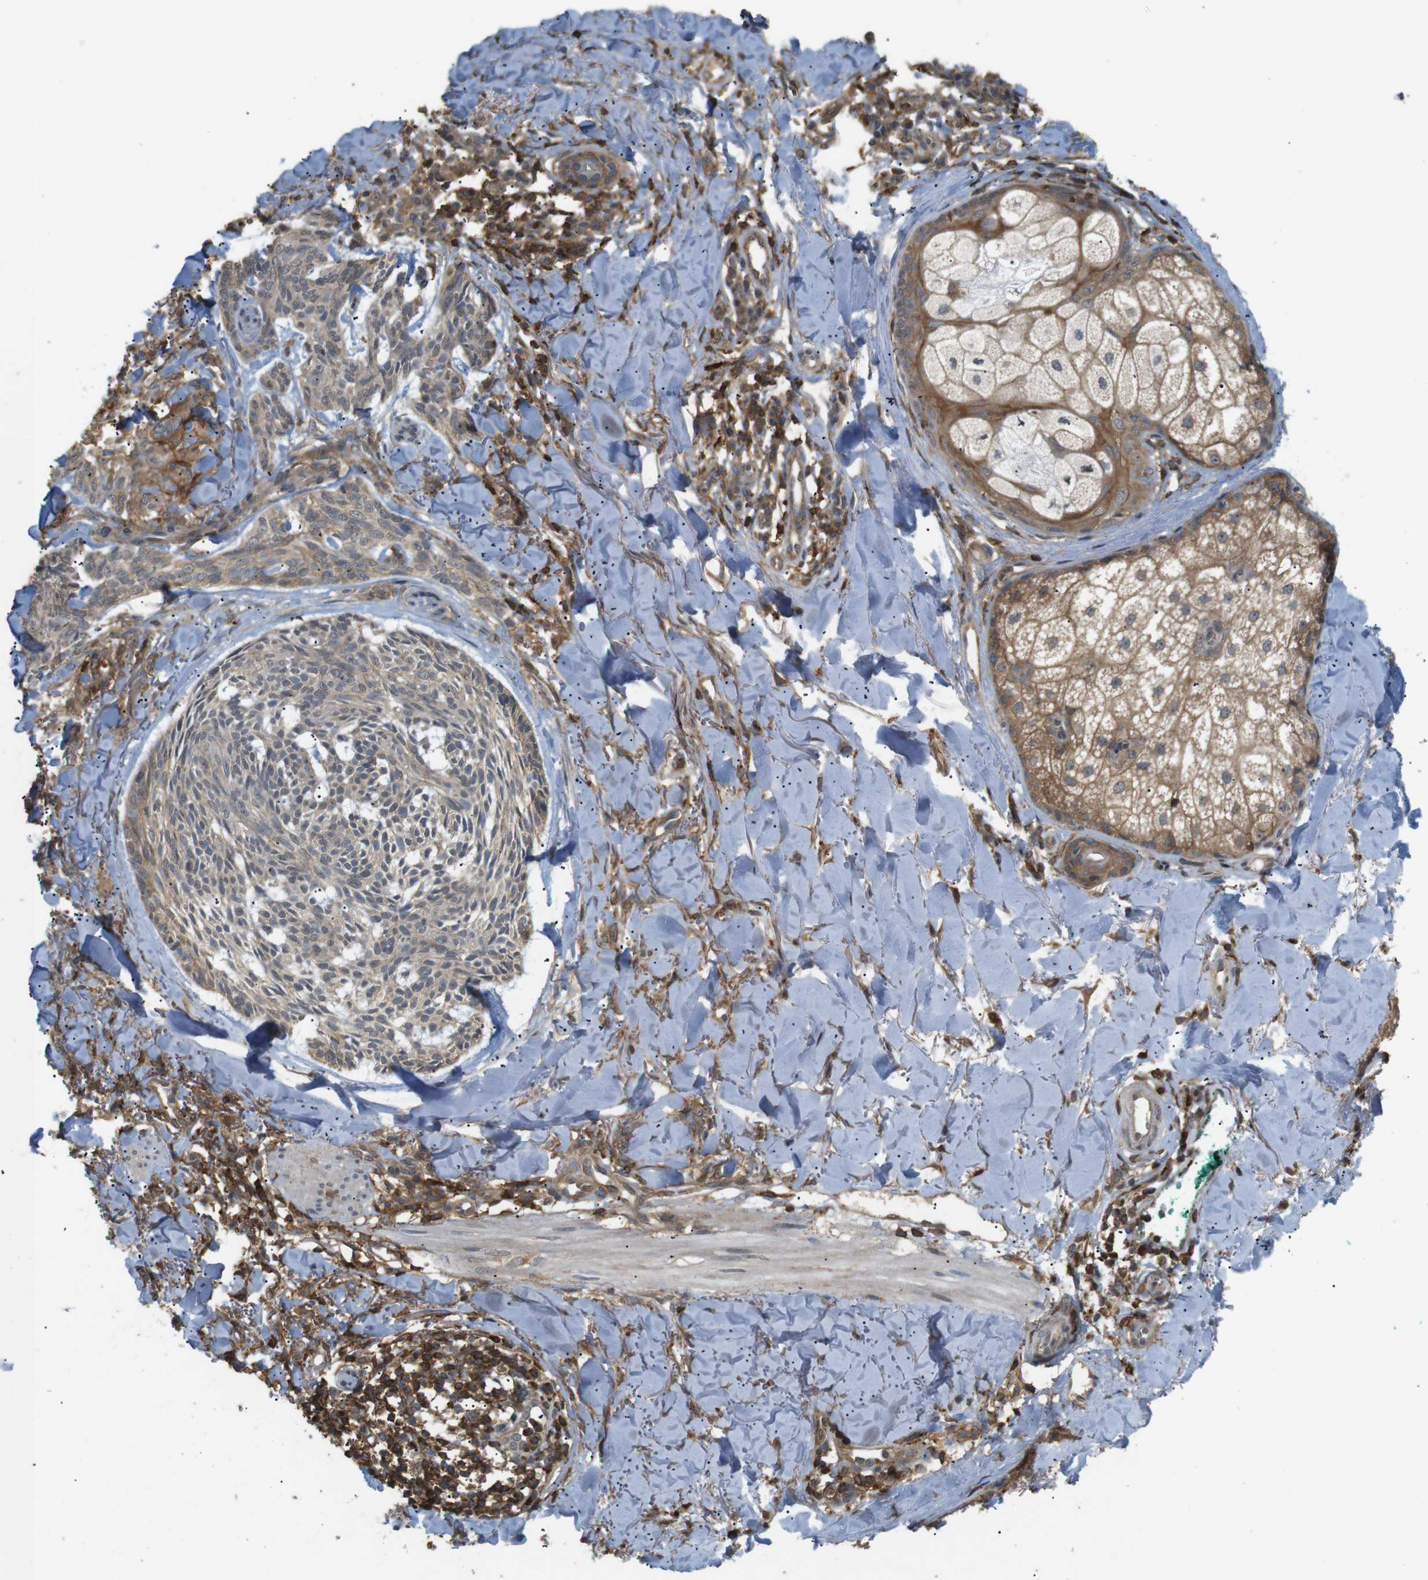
{"staining": {"intensity": "weak", "quantity": ">75%", "location": "cytoplasmic/membranous"}, "tissue": "skin cancer", "cell_type": "Tumor cells", "image_type": "cancer", "snomed": [{"axis": "morphology", "description": "Basal cell carcinoma"}, {"axis": "topography", "description": "Skin"}], "caption": "Immunohistochemical staining of skin cancer reveals low levels of weak cytoplasmic/membranous positivity in approximately >75% of tumor cells. (Stains: DAB in brown, nuclei in blue, Microscopy: brightfield microscopy at high magnification).", "gene": "KSR1", "patient": {"sex": "male", "age": 43}}